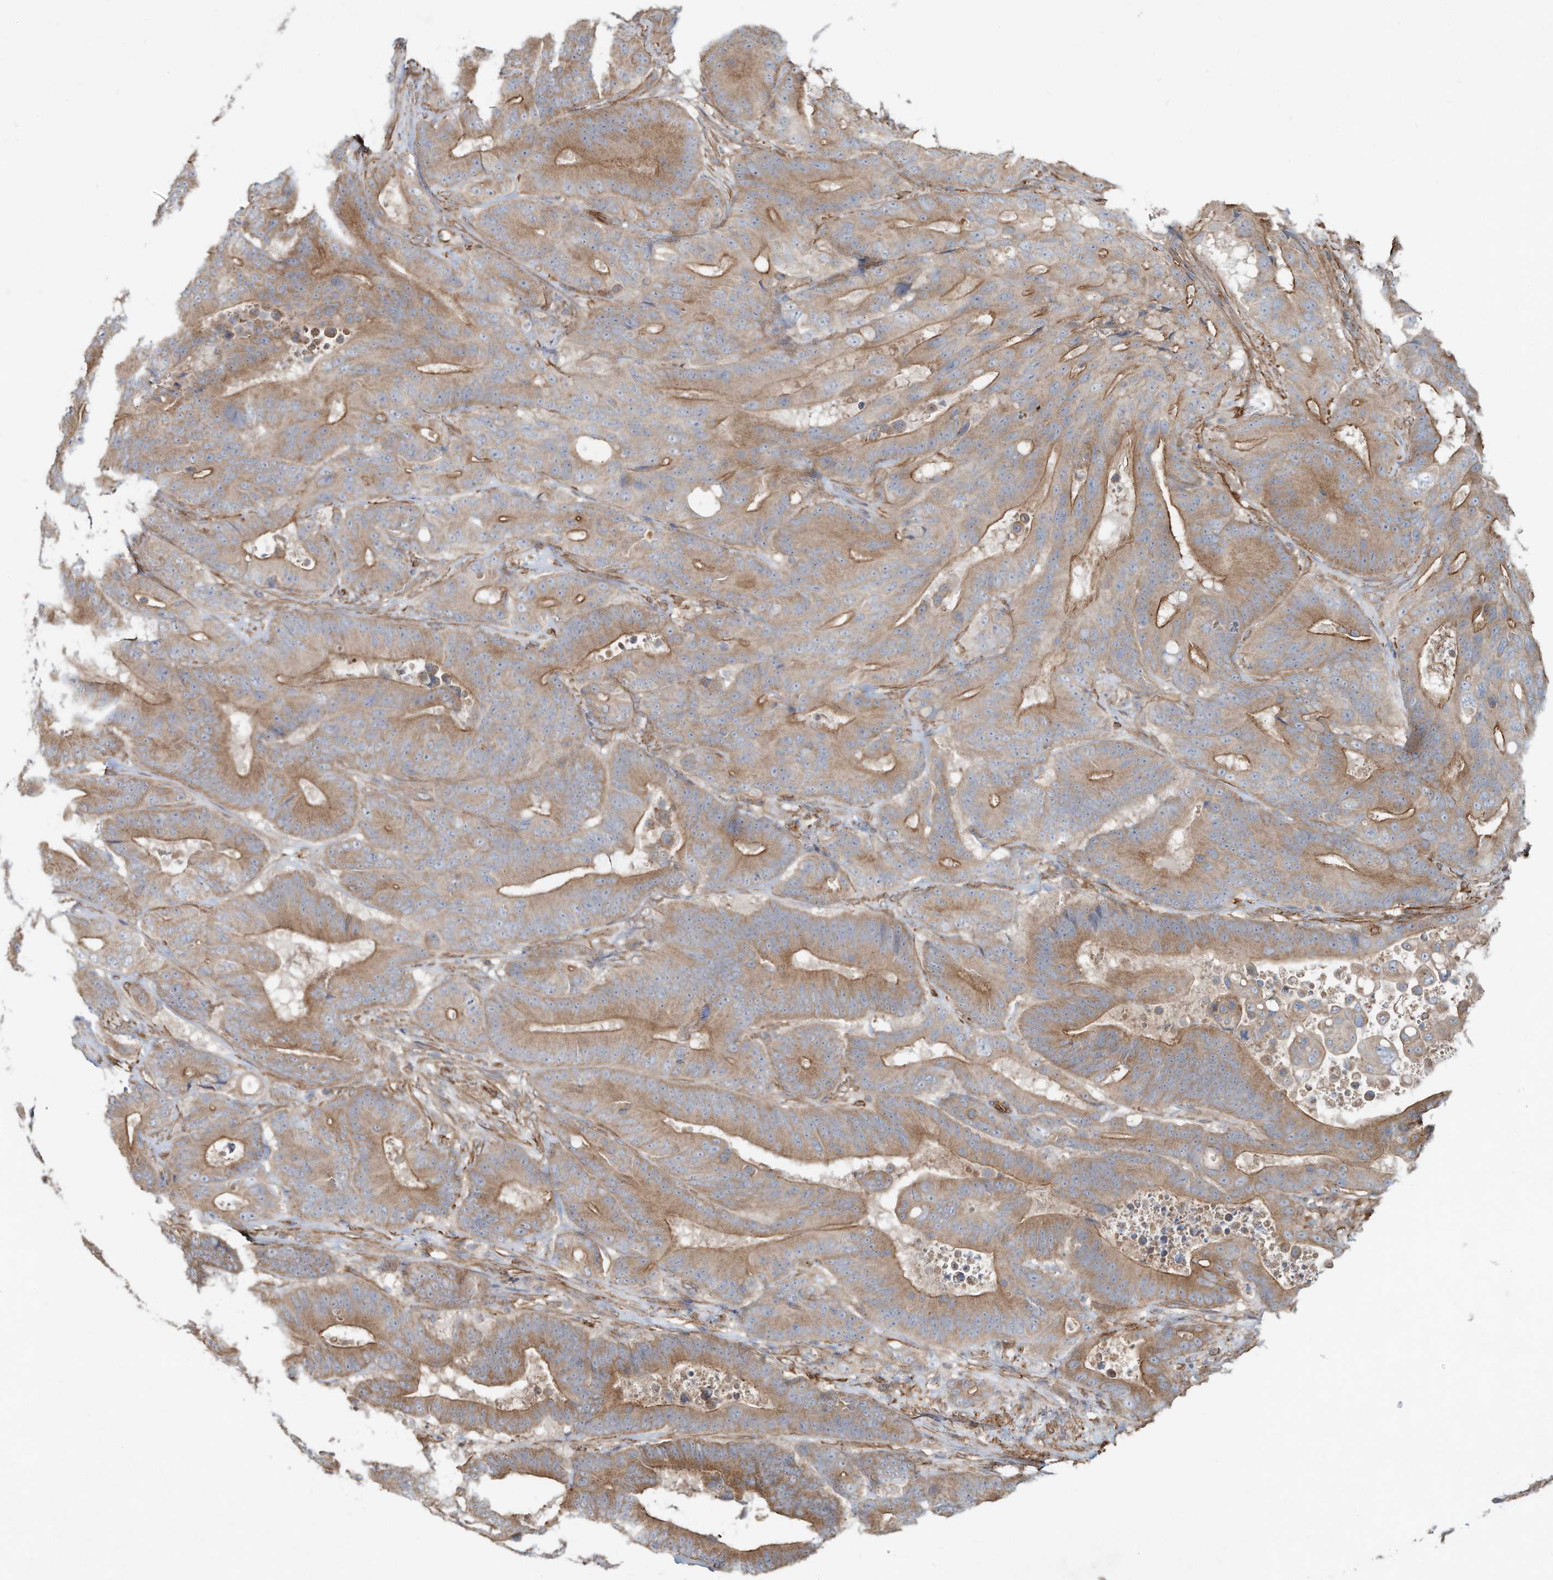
{"staining": {"intensity": "moderate", "quantity": ">75%", "location": "cytoplasmic/membranous"}, "tissue": "colorectal cancer", "cell_type": "Tumor cells", "image_type": "cancer", "snomed": [{"axis": "morphology", "description": "Adenocarcinoma, NOS"}, {"axis": "topography", "description": "Colon"}], "caption": "The histopathology image shows staining of adenocarcinoma (colorectal), revealing moderate cytoplasmic/membranous protein expression (brown color) within tumor cells.", "gene": "HTR5A", "patient": {"sex": "male", "age": 83}}